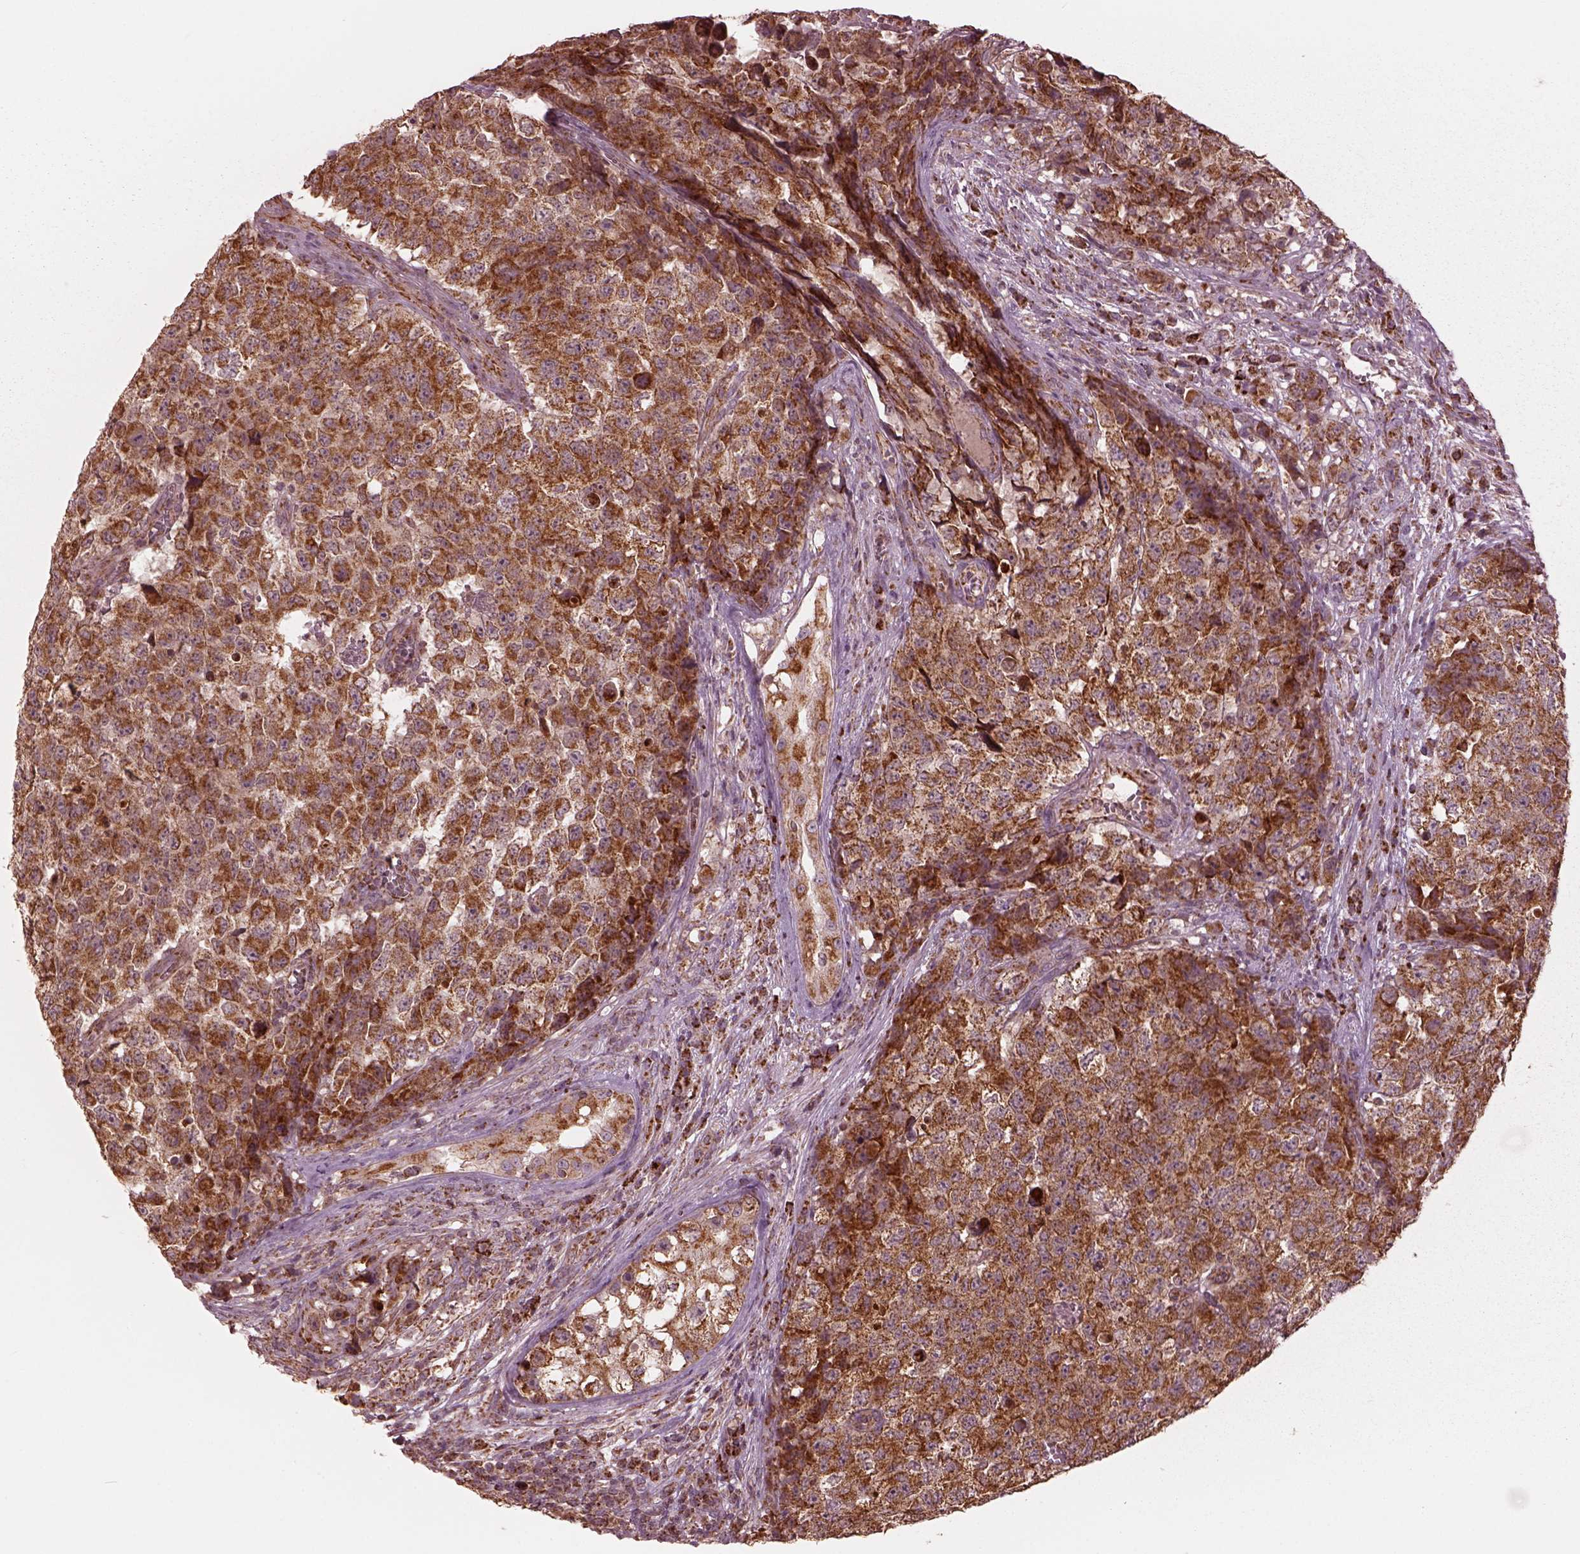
{"staining": {"intensity": "moderate", "quantity": ">75%", "location": "cytoplasmic/membranous"}, "tissue": "testis cancer", "cell_type": "Tumor cells", "image_type": "cancer", "snomed": [{"axis": "morphology", "description": "Carcinoma, Embryonal, NOS"}, {"axis": "topography", "description": "Testis"}], "caption": "Protein staining of testis cancer tissue reveals moderate cytoplasmic/membranous expression in about >75% of tumor cells.", "gene": "NDUFB10", "patient": {"sex": "male", "age": 23}}